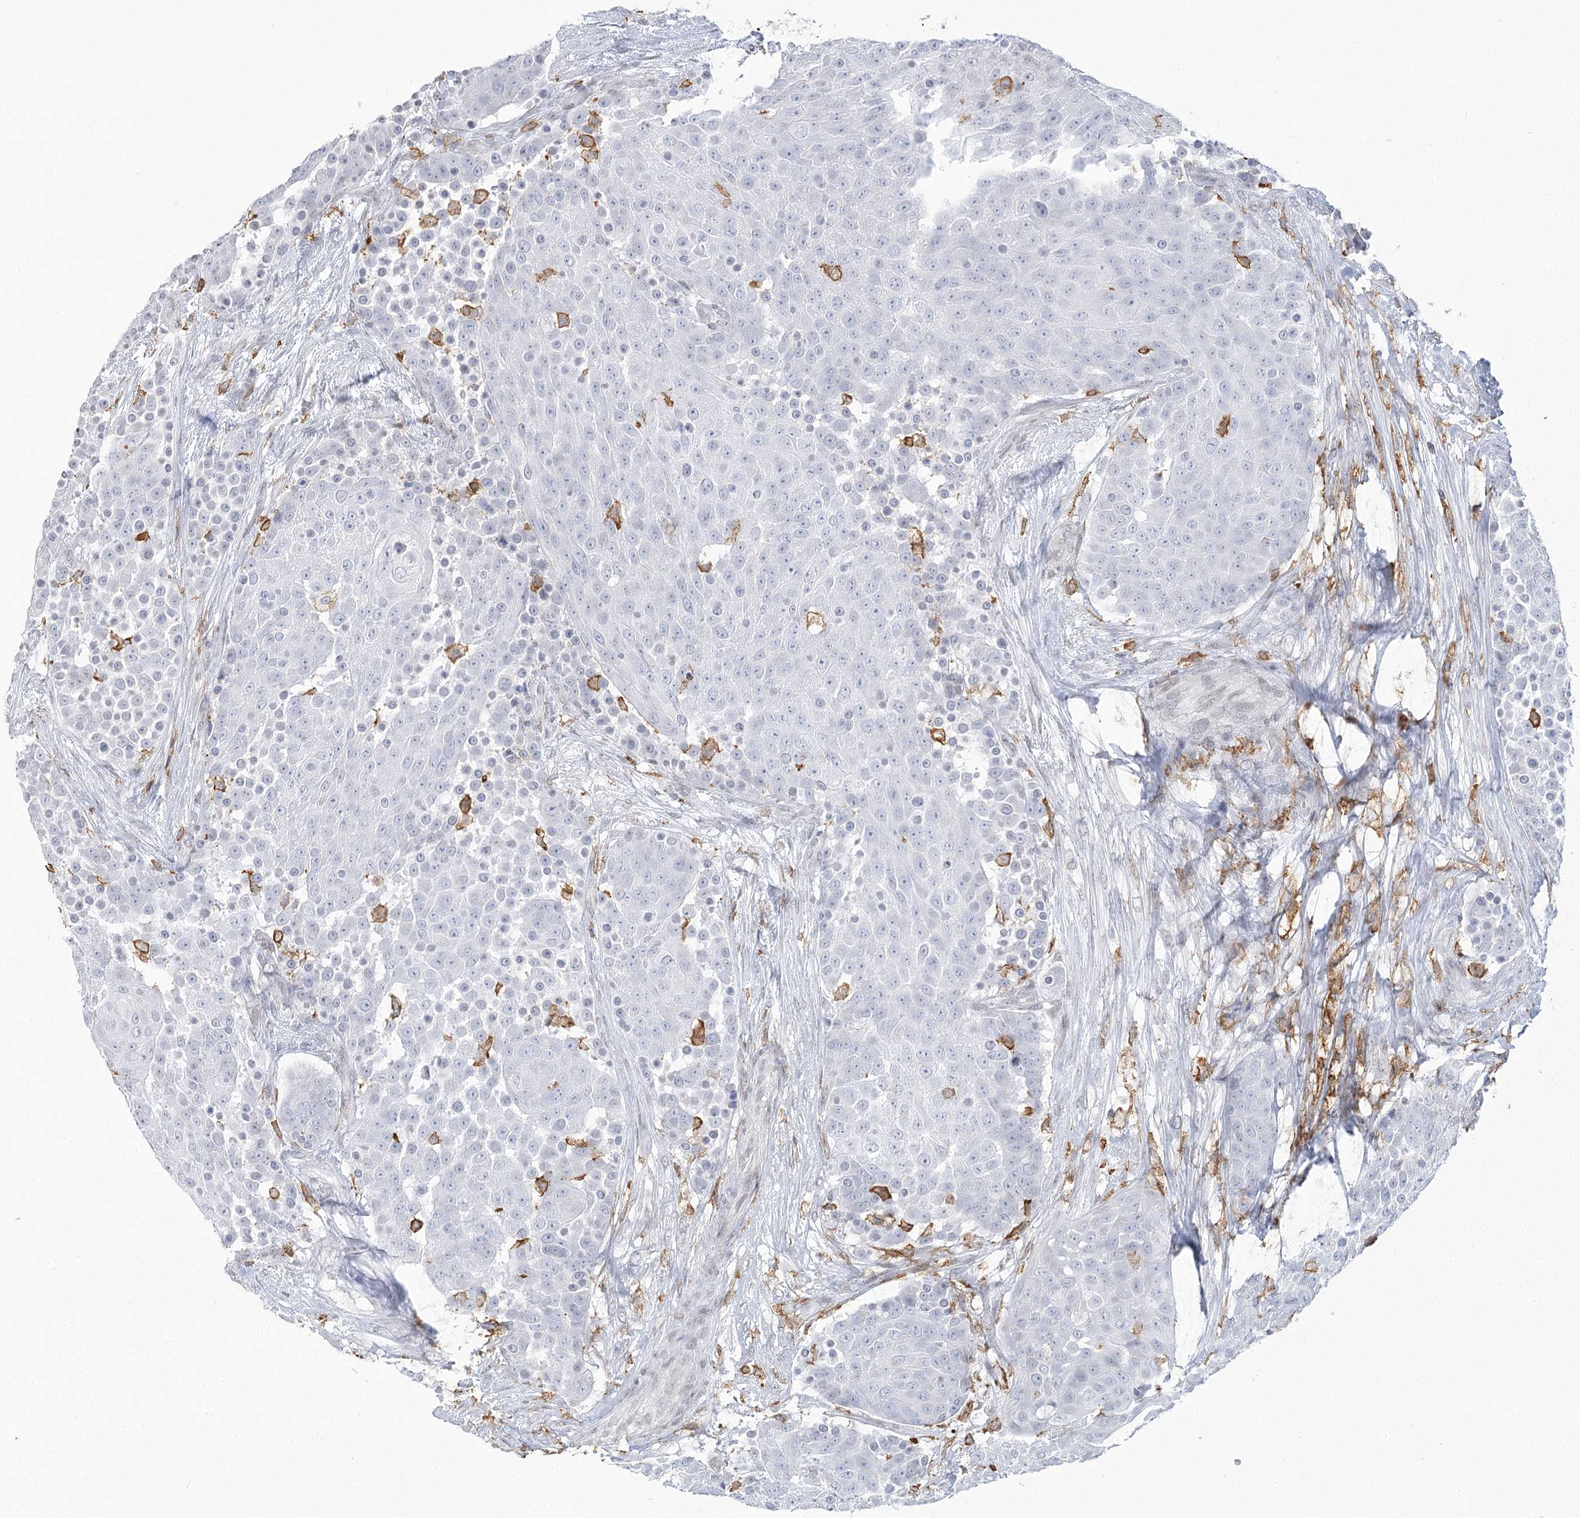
{"staining": {"intensity": "negative", "quantity": "none", "location": "none"}, "tissue": "urothelial cancer", "cell_type": "Tumor cells", "image_type": "cancer", "snomed": [{"axis": "morphology", "description": "Urothelial carcinoma, High grade"}, {"axis": "topography", "description": "Urinary bladder"}], "caption": "A micrograph of human urothelial carcinoma (high-grade) is negative for staining in tumor cells. (Brightfield microscopy of DAB (3,3'-diaminobenzidine) immunohistochemistry (IHC) at high magnification).", "gene": "C11orf1", "patient": {"sex": "female", "age": 63}}